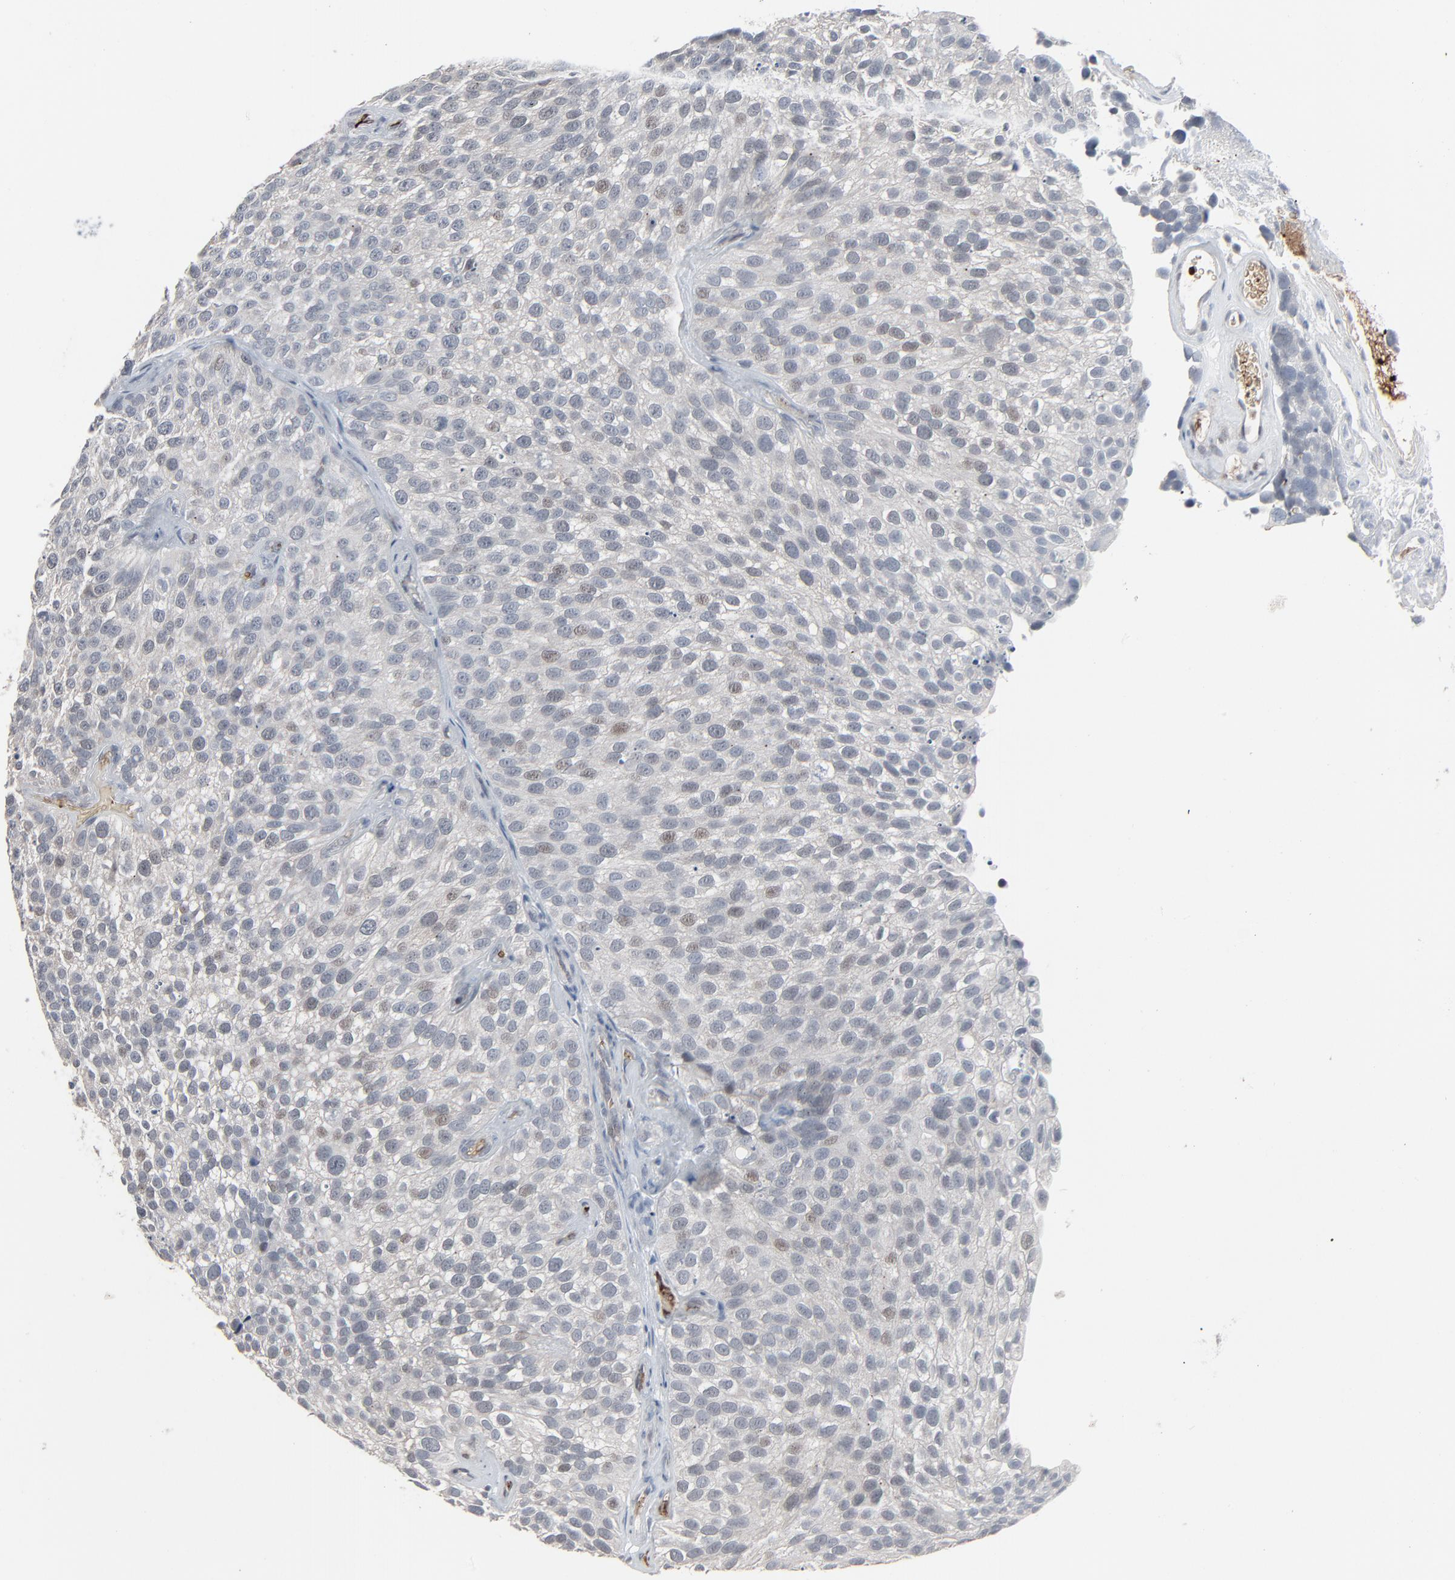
{"staining": {"intensity": "negative", "quantity": "none", "location": "none"}, "tissue": "urothelial cancer", "cell_type": "Tumor cells", "image_type": "cancer", "snomed": [{"axis": "morphology", "description": "Urothelial carcinoma, High grade"}, {"axis": "topography", "description": "Urinary bladder"}], "caption": "The photomicrograph shows no significant expression in tumor cells of urothelial carcinoma (high-grade).", "gene": "SAGE1", "patient": {"sex": "male", "age": 72}}